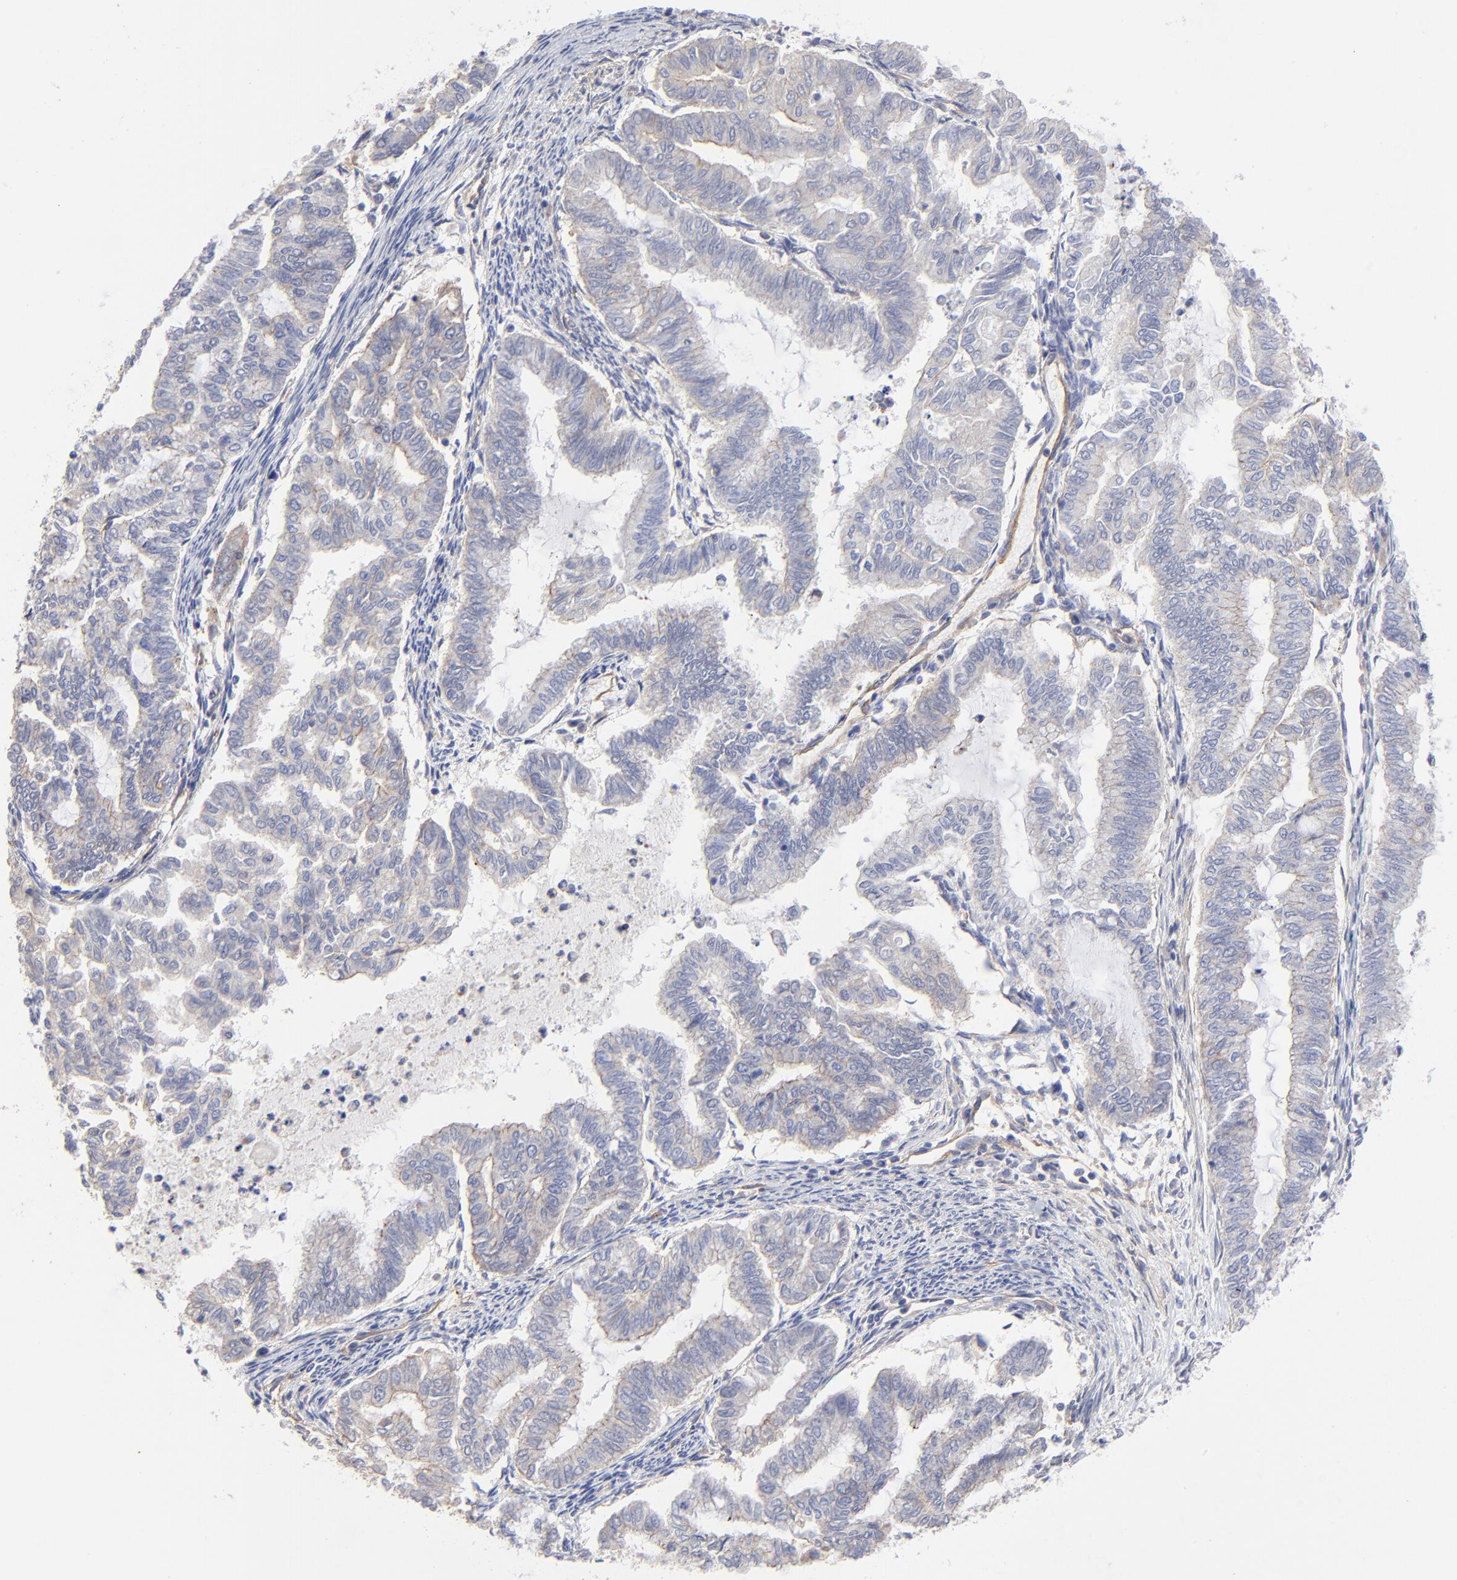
{"staining": {"intensity": "weak", "quantity": "<25%", "location": "cytoplasmic/membranous"}, "tissue": "endometrial cancer", "cell_type": "Tumor cells", "image_type": "cancer", "snomed": [{"axis": "morphology", "description": "Adenocarcinoma, NOS"}, {"axis": "topography", "description": "Endometrium"}], "caption": "The micrograph shows no significant staining in tumor cells of endometrial cancer.", "gene": "SULF2", "patient": {"sex": "female", "age": 79}}